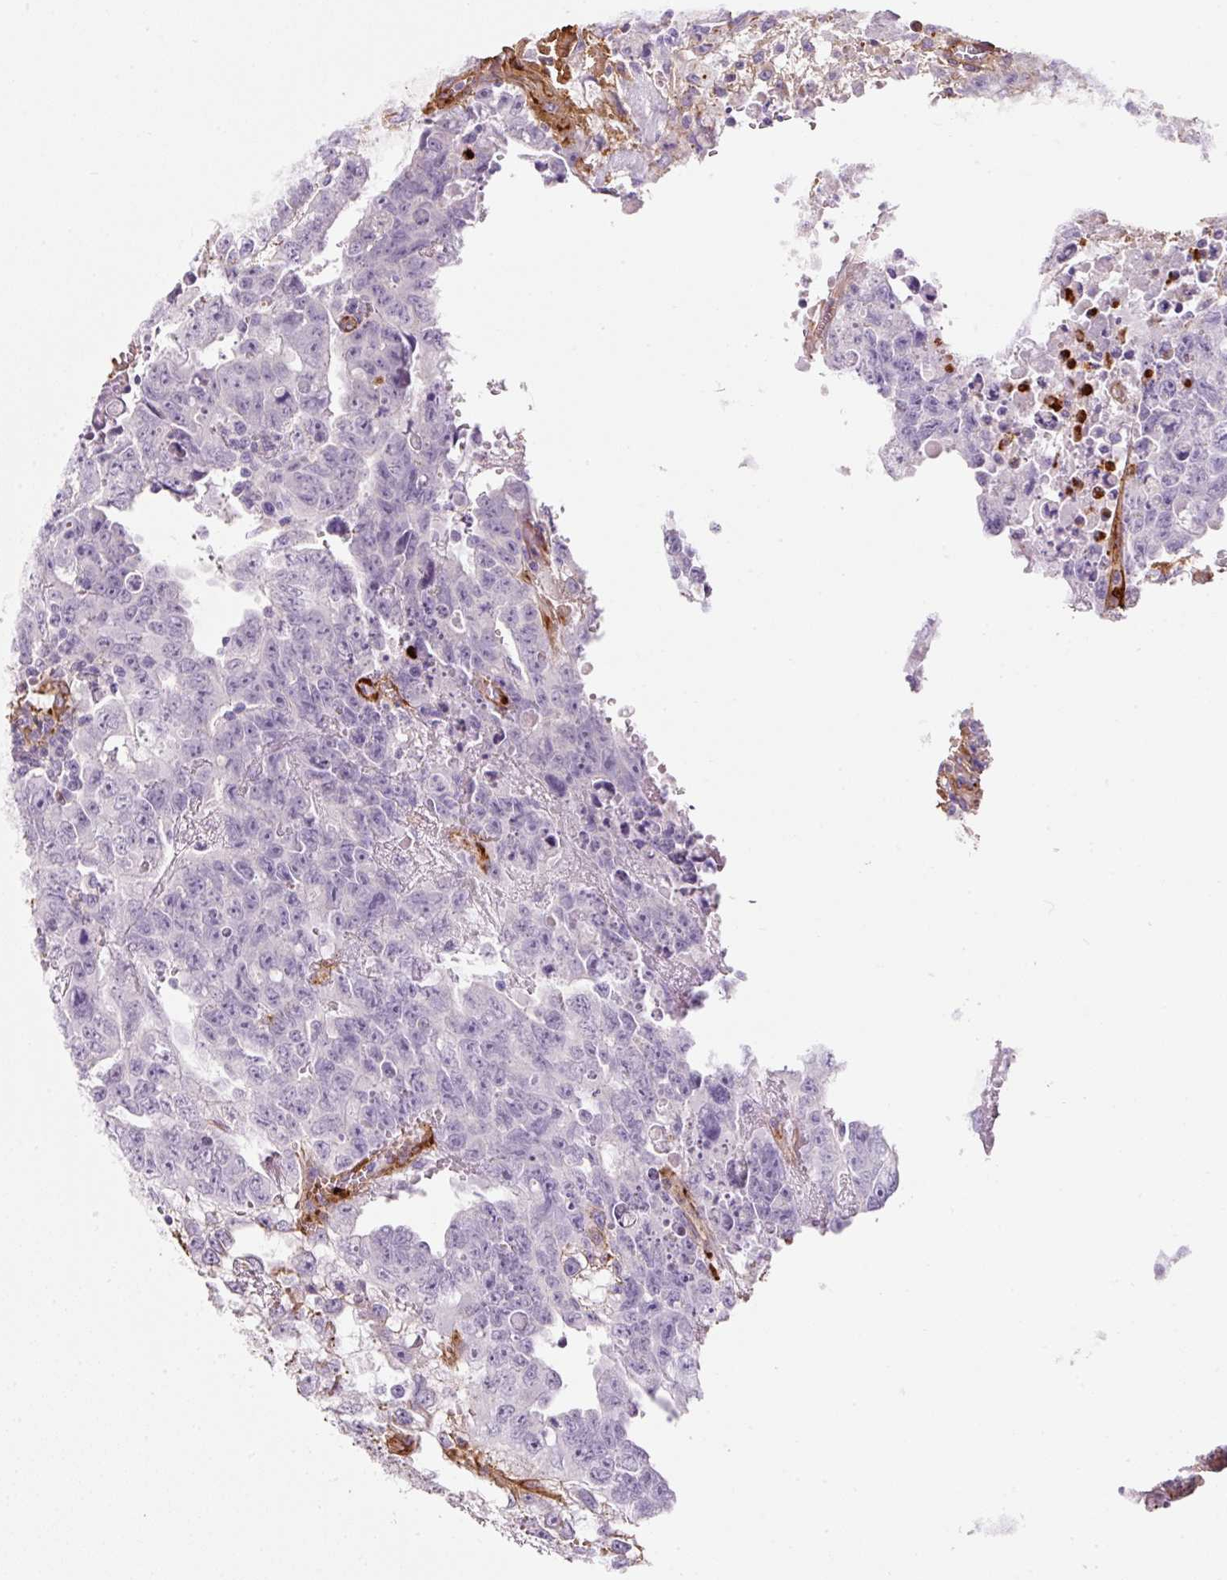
{"staining": {"intensity": "negative", "quantity": "none", "location": "none"}, "tissue": "testis cancer", "cell_type": "Tumor cells", "image_type": "cancer", "snomed": [{"axis": "morphology", "description": "Carcinoma, Embryonal, NOS"}, {"axis": "topography", "description": "Testis"}], "caption": "This is an IHC image of human embryonal carcinoma (testis). There is no positivity in tumor cells.", "gene": "LOXL4", "patient": {"sex": "male", "age": 24}}